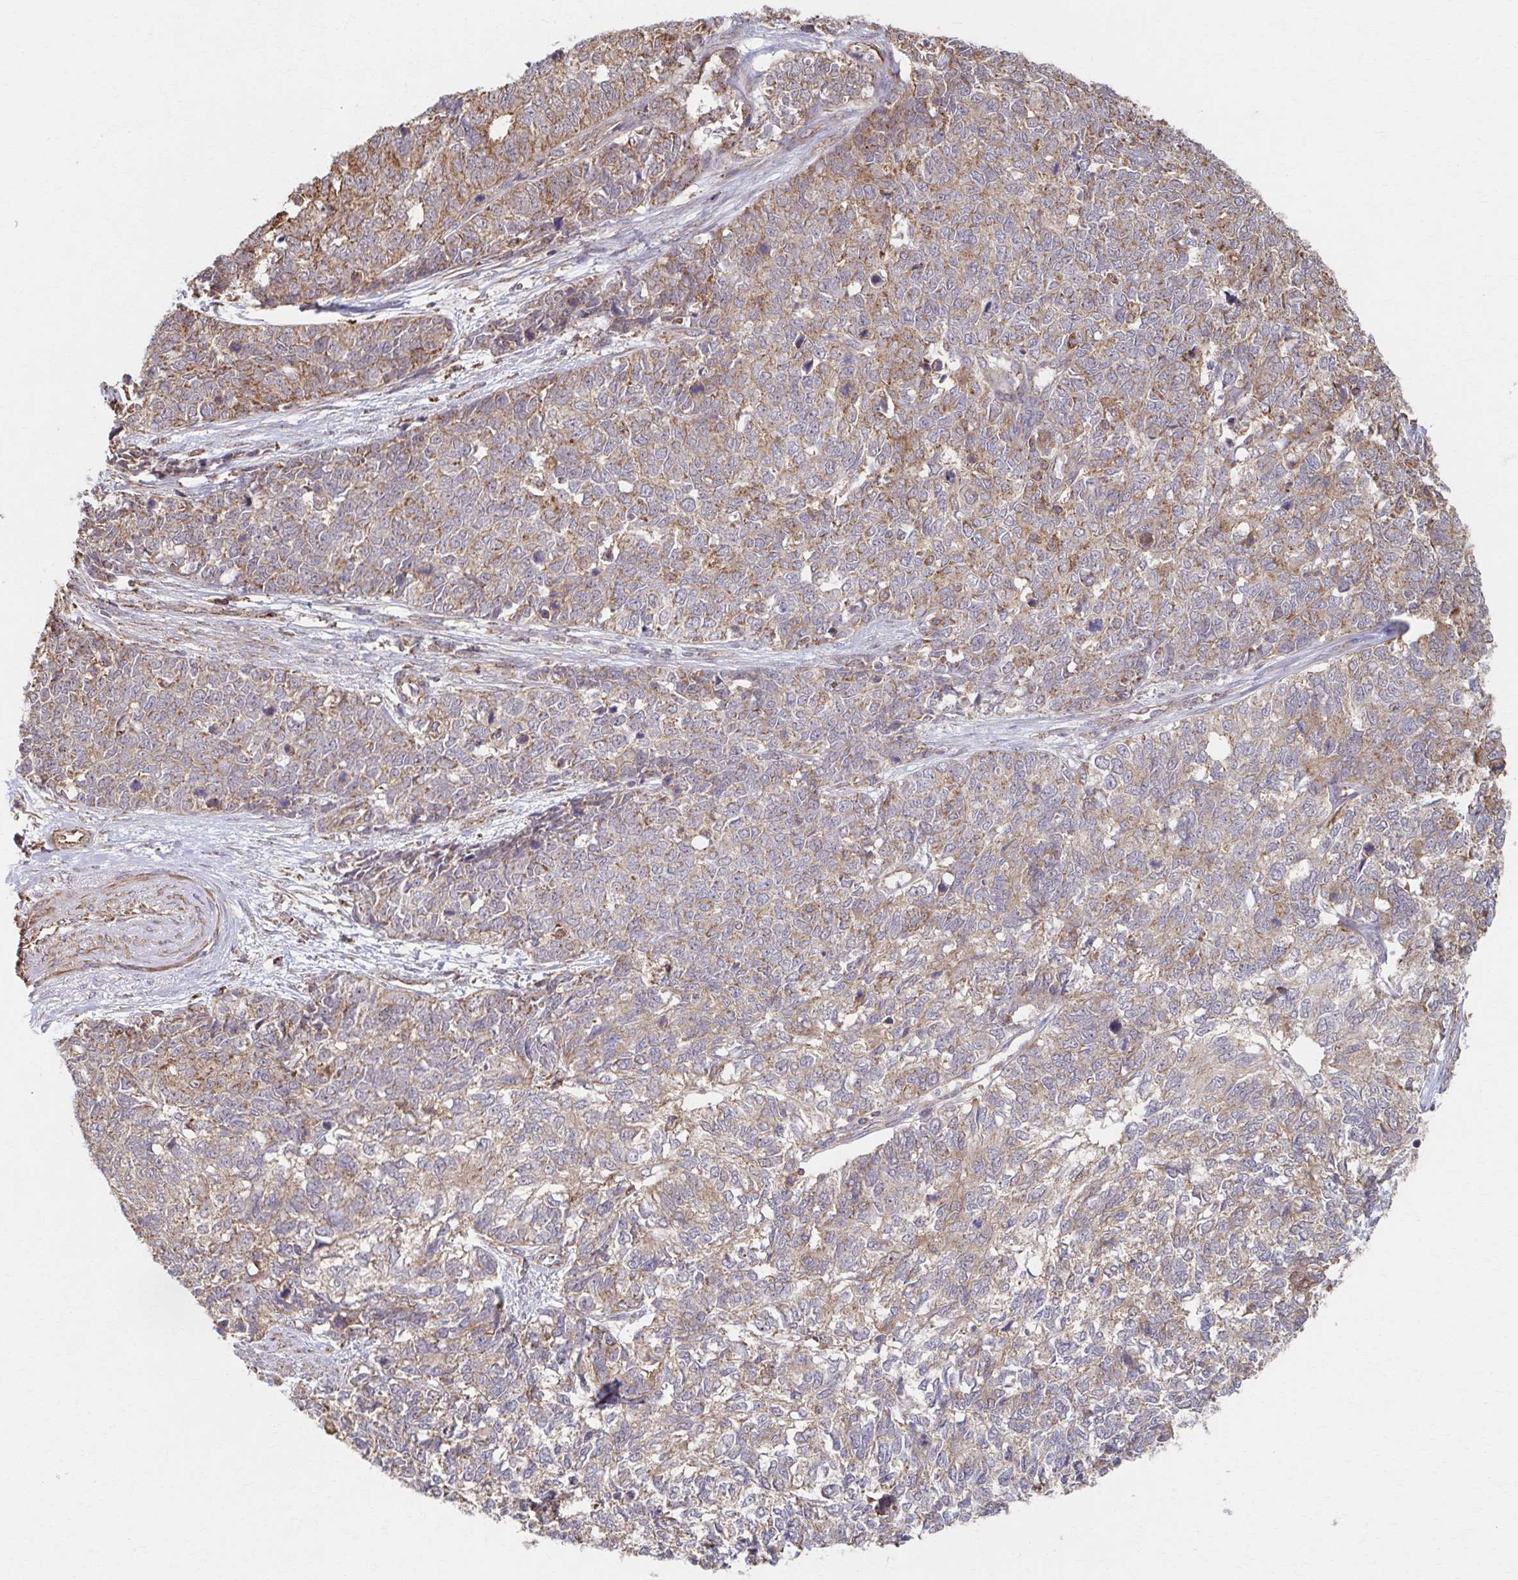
{"staining": {"intensity": "weak", "quantity": ">75%", "location": "cytoplasmic/membranous"}, "tissue": "cervical cancer", "cell_type": "Tumor cells", "image_type": "cancer", "snomed": [{"axis": "morphology", "description": "Adenocarcinoma, NOS"}, {"axis": "topography", "description": "Cervix"}], "caption": "Approximately >75% of tumor cells in human adenocarcinoma (cervical) demonstrate weak cytoplasmic/membranous protein staining as visualized by brown immunohistochemical staining.", "gene": "KLHL34", "patient": {"sex": "female", "age": 63}}